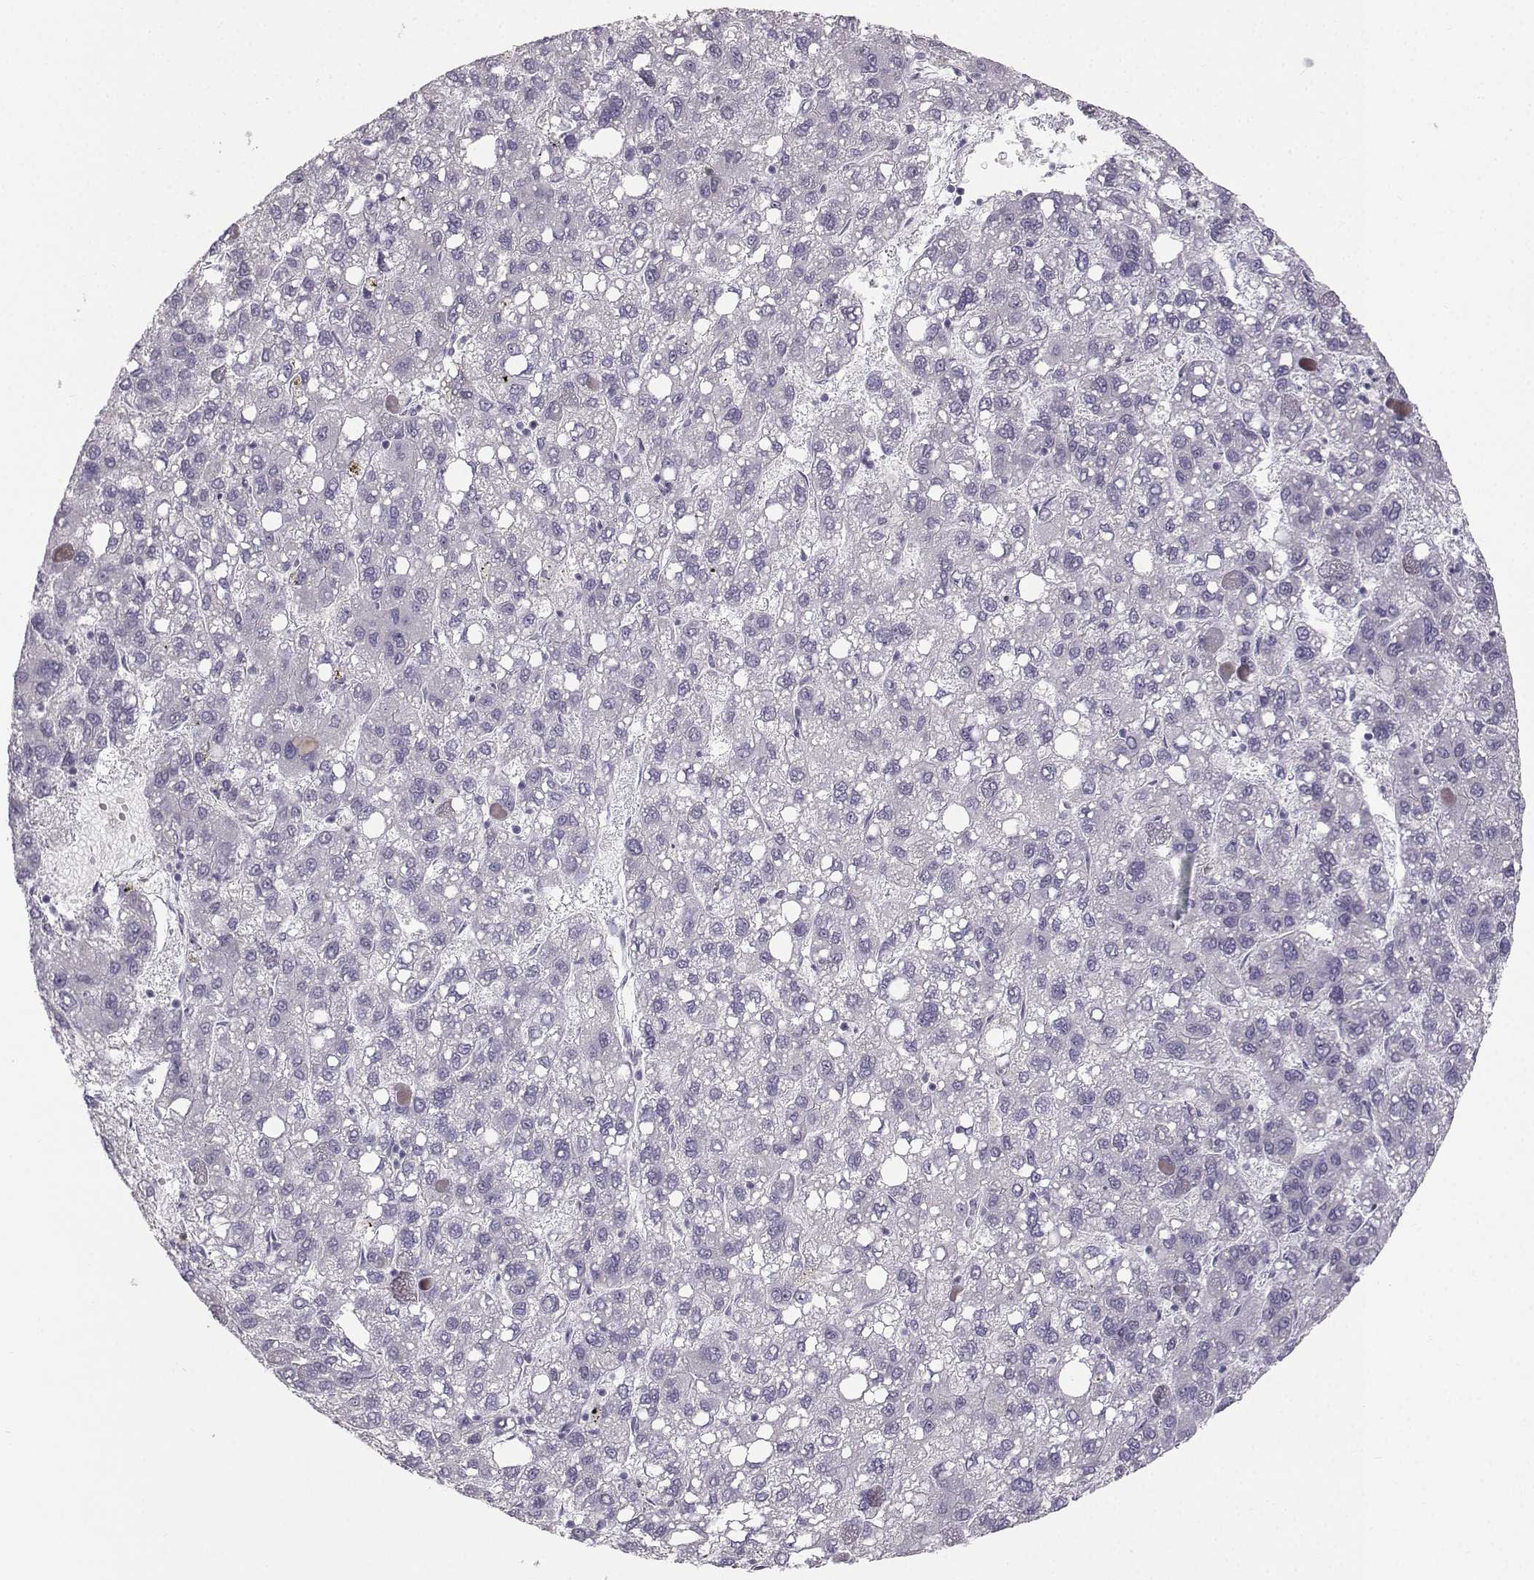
{"staining": {"intensity": "negative", "quantity": "none", "location": "none"}, "tissue": "liver cancer", "cell_type": "Tumor cells", "image_type": "cancer", "snomed": [{"axis": "morphology", "description": "Carcinoma, Hepatocellular, NOS"}, {"axis": "topography", "description": "Liver"}], "caption": "This is an immunohistochemistry (IHC) micrograph of liver hepatocellular carcinoma. There is no expression in tumor cells.", "gene": "CASR", "patient": {"sex": "female", "age": 82}}